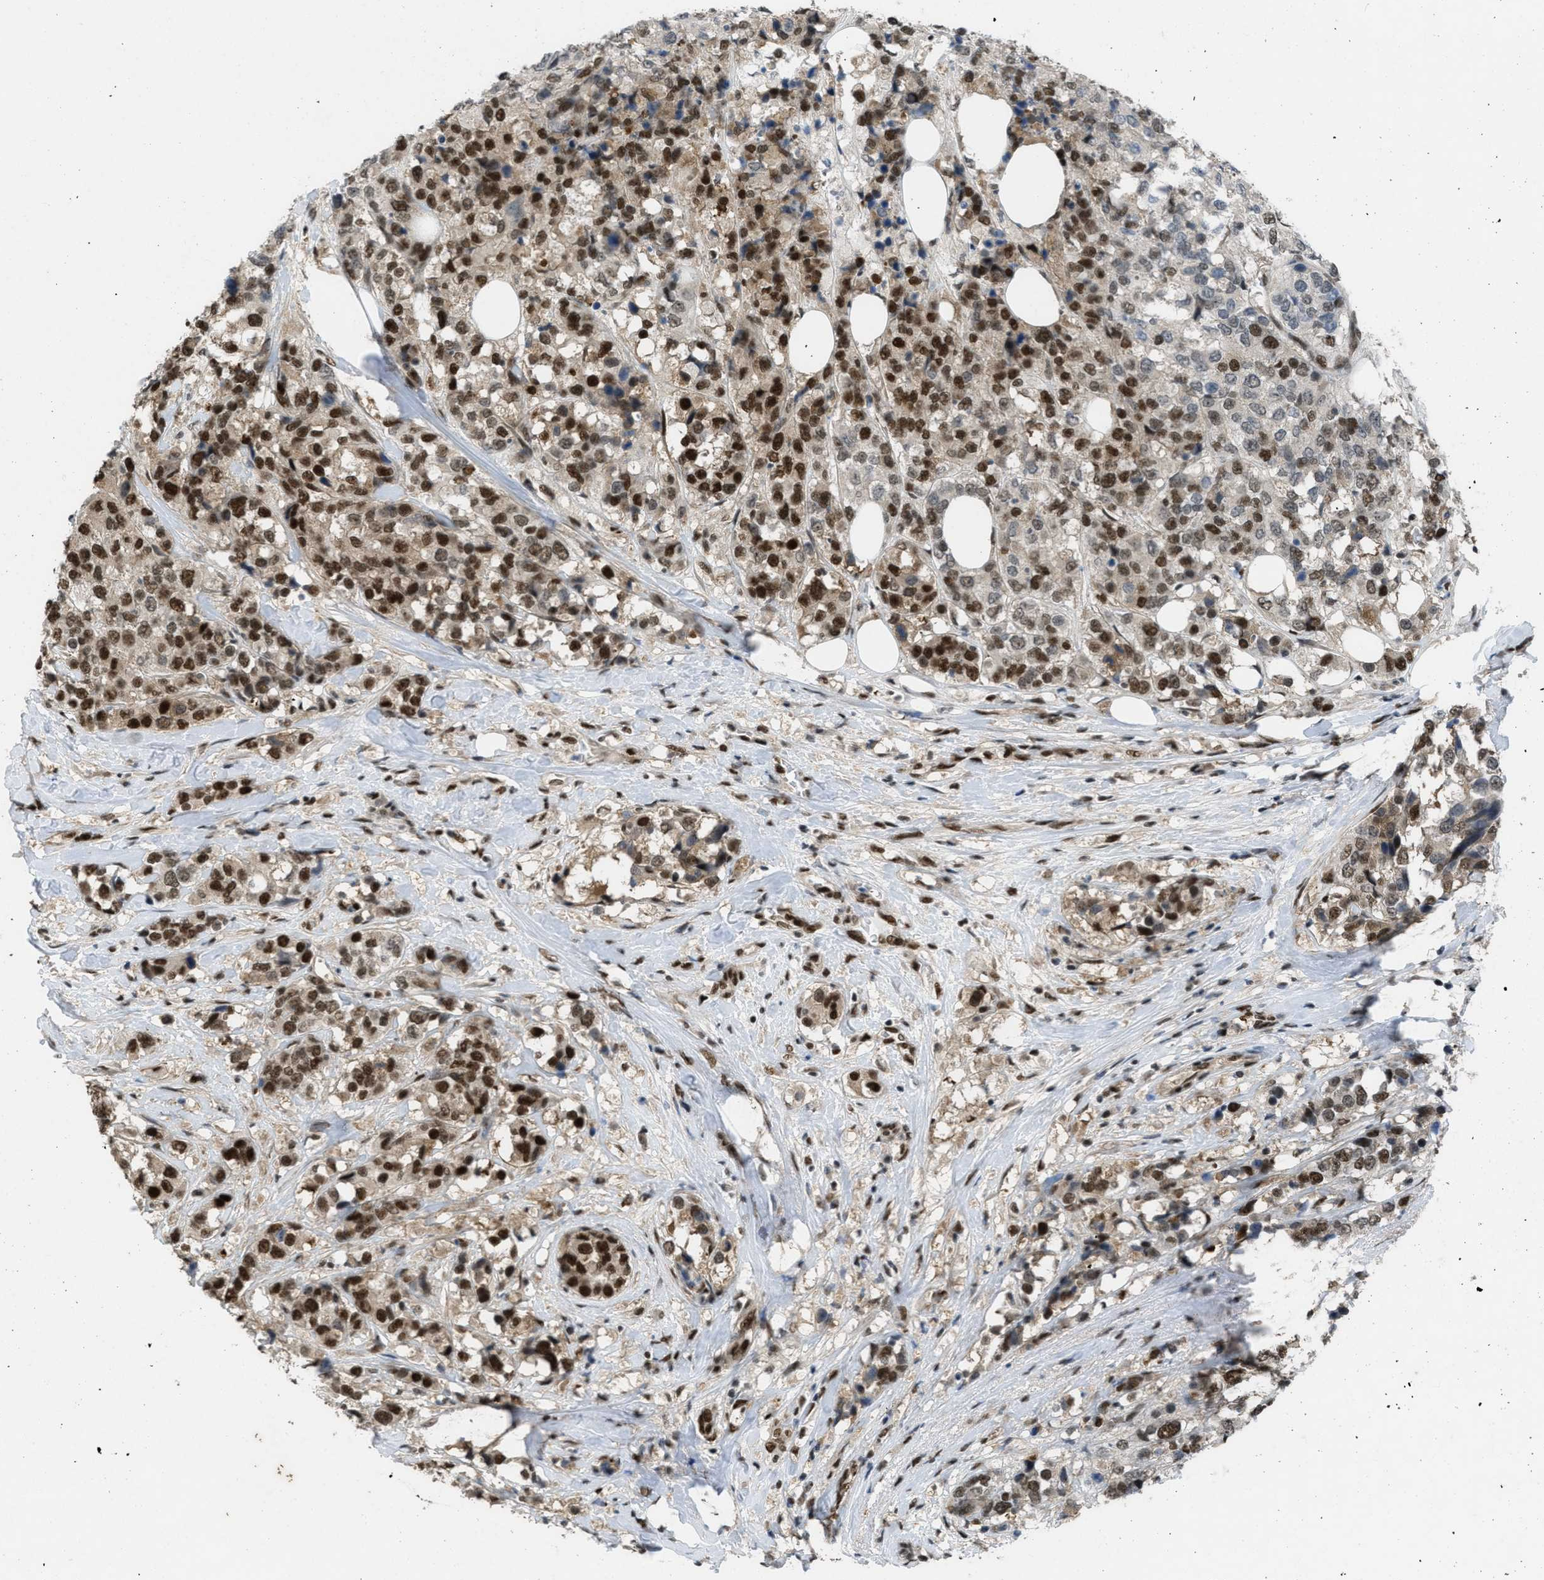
{"staining": {"intensity": "strong", "quantity": ">75%", "location": "cytoplasmic/membranous,nuclear"}, "tissue": "breast cancer", "cell_type": "Tumor cells", "image_type": "cancer", "snomed": [{"axis": "morphology", "description": "Lobular carcinoma"}, {"axis": "topography", "description": "Breast"}], "caption": "Brown immunohistochemical staining in breast cancer (lobular carcinoma) reveals strong cytoplasmic/membranous and nuclear staining in approximately >75% of tumor cells. The staining was performed using DAB to visualize the protein expression in brown, while the nuclei were stained in blue with hematoxylin (Magnification: 20x).", "gene": "CDT1", "patient": {"sex": "female", "age": 59}}